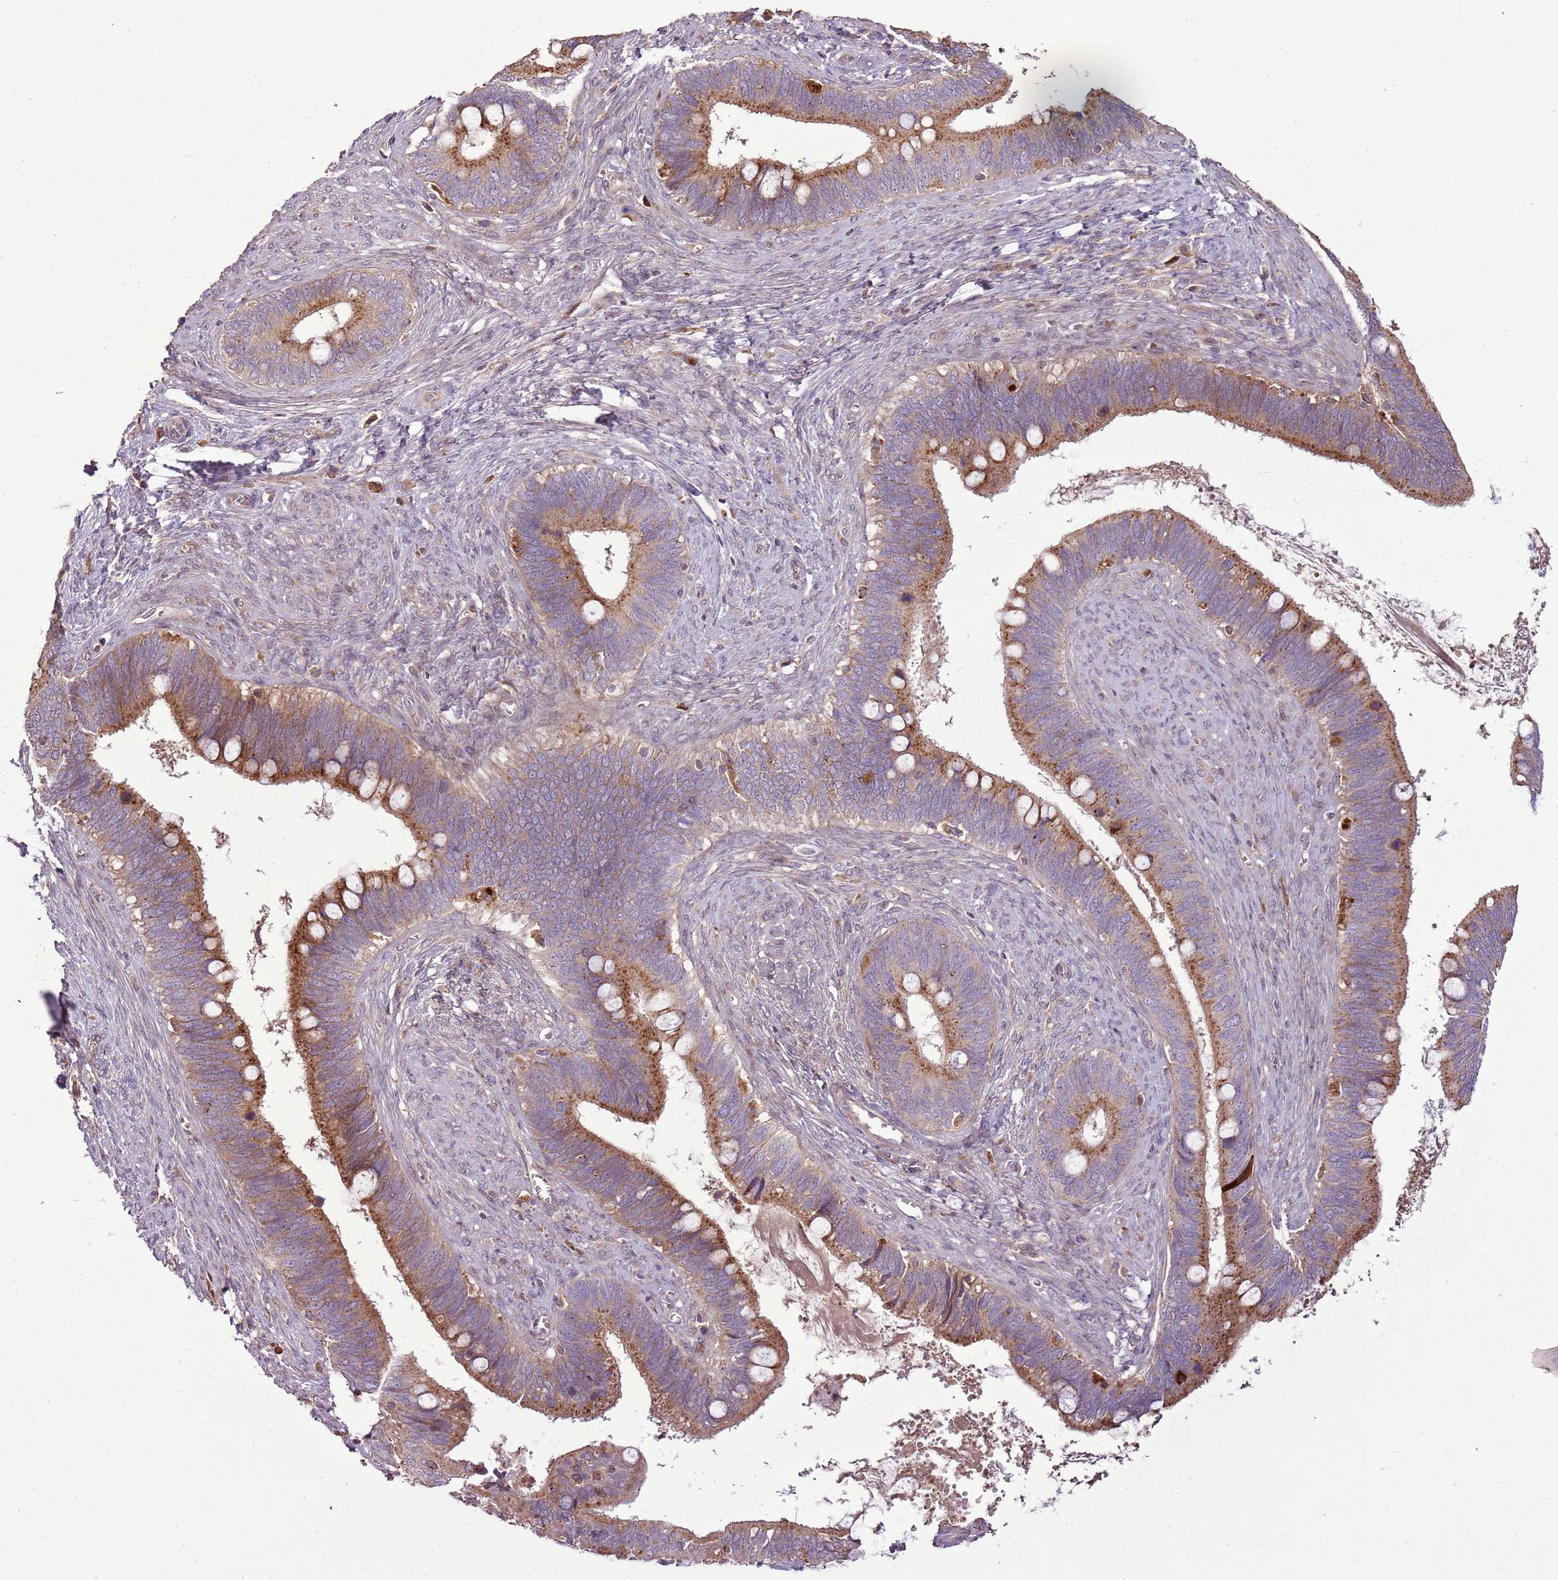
{"staining": {"intensity": "moderate", "quantity": ">75%", "location": "cytoplasmic/membranous"}, "tissue": "cervical cancer", "cell_type": "Tumor cells", "image_type": "cancer", "snomed": [{"axis": "morphology", "description": "Adenocarcinoma, NOS"}, {"axis": "topography", "description": "Cervix"}], "caption": "Brown immunohistochemical staining in adenocarcinoma (cervical) reveals moderate cytoplasmic/membranous expression in approximately >75% of tumor cells. (Stains: DAB in brown, nuclei in blue, Microscopy: brightfield microscopy at high magnification).", "gene": "ANKRD24", "patient": {"sex": "female", "age": 42}}